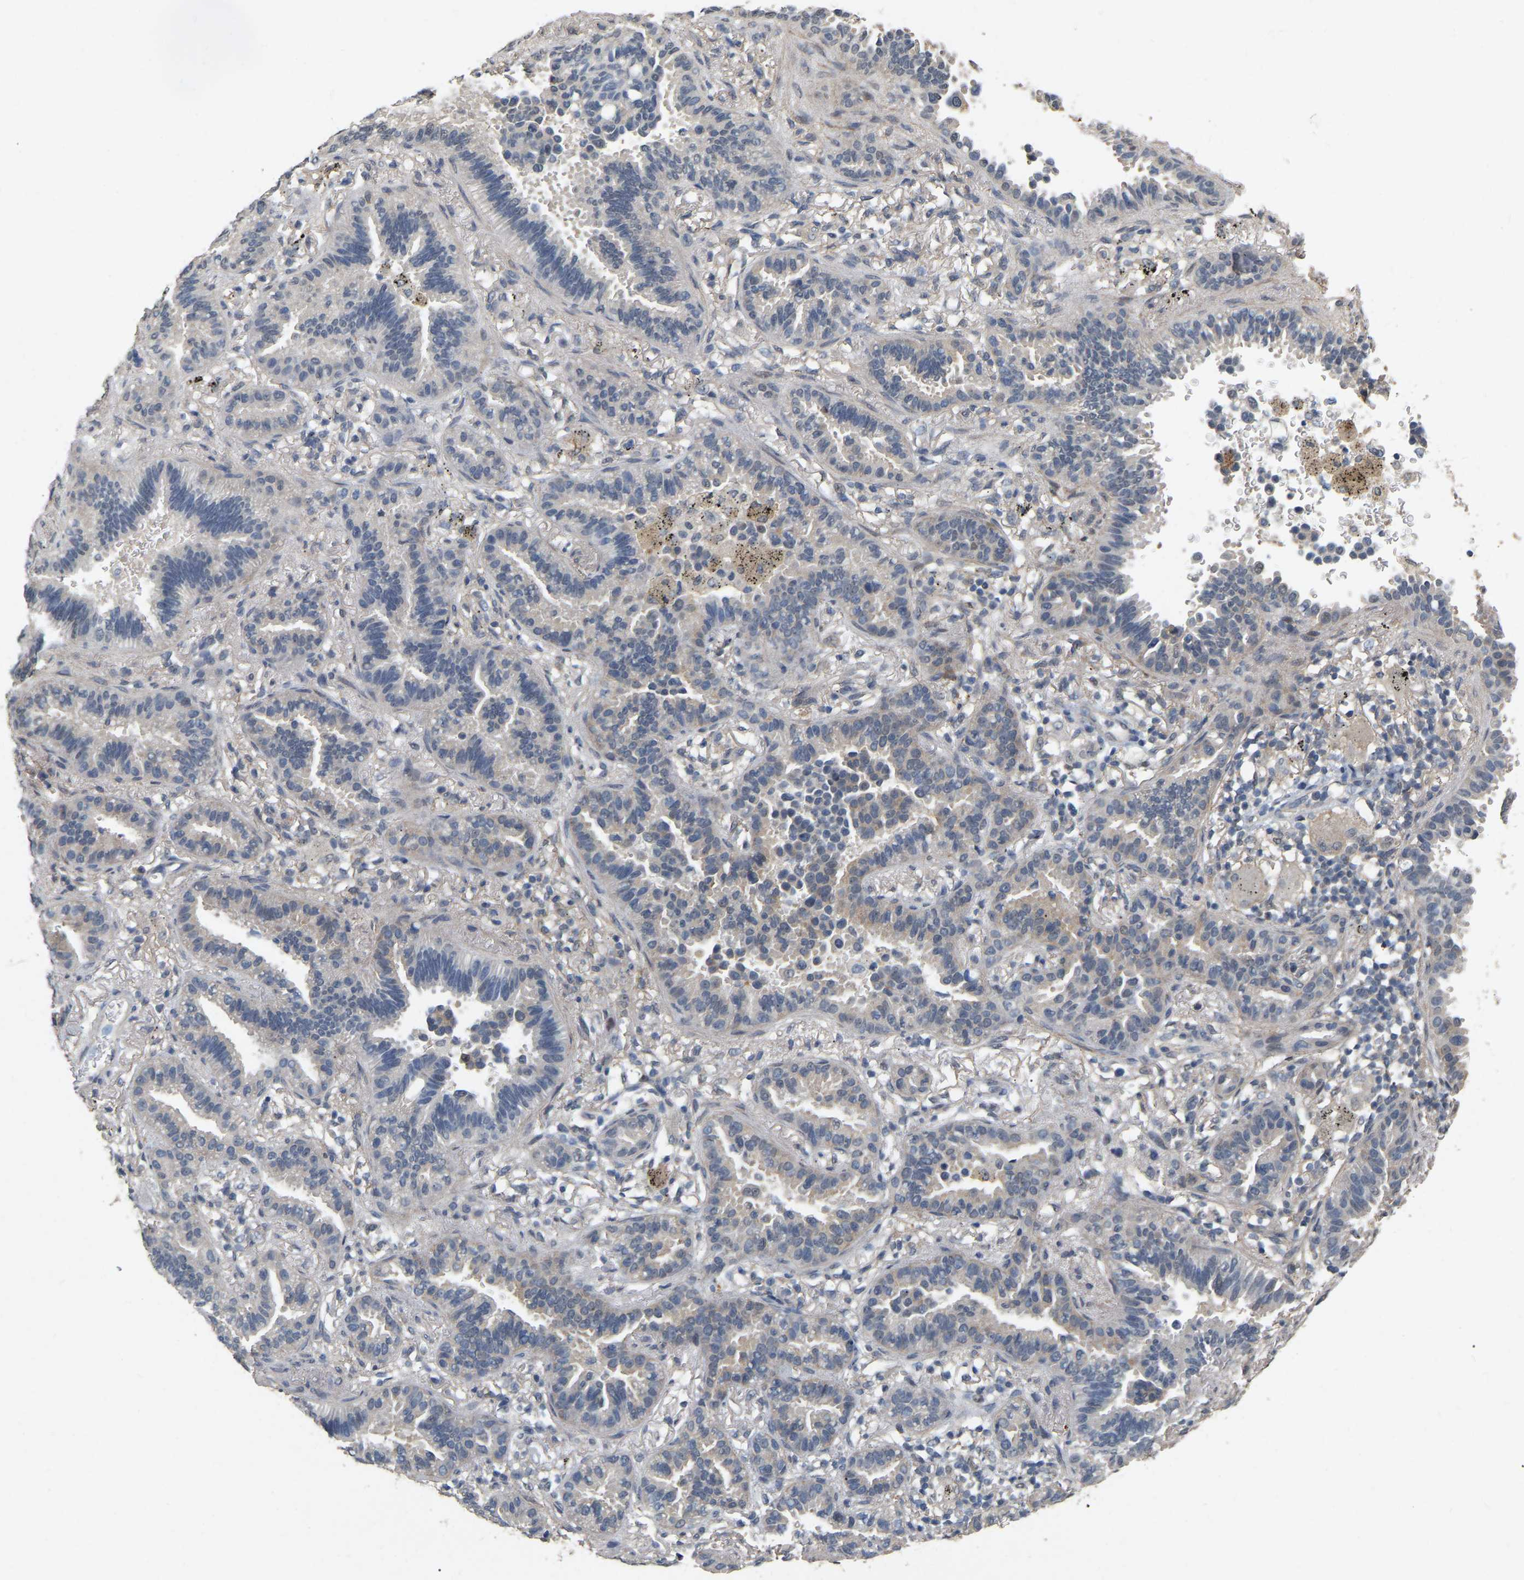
{"staining": {"intensity": "negative", "quantity": "none", "location": "none"}, "tissue": "lung cancer", "cell_type": "Tumor cells", "image_type": "cancer", "snomed": [{"axis": "morphology", "description": "Normal tissue, NOS"}, {"axis": "morphology", "description": "Adenocarcinoma, NOS"}, {"axis": "topography", "description": "Lung"}], "caption": "Lung cancer (adenocarcinoma) was stained to show a protein in brown. There is no significant positivity in tumor cells.", "gene": "RUVBL1", "patient": {"sex": "male", "age": 59}}